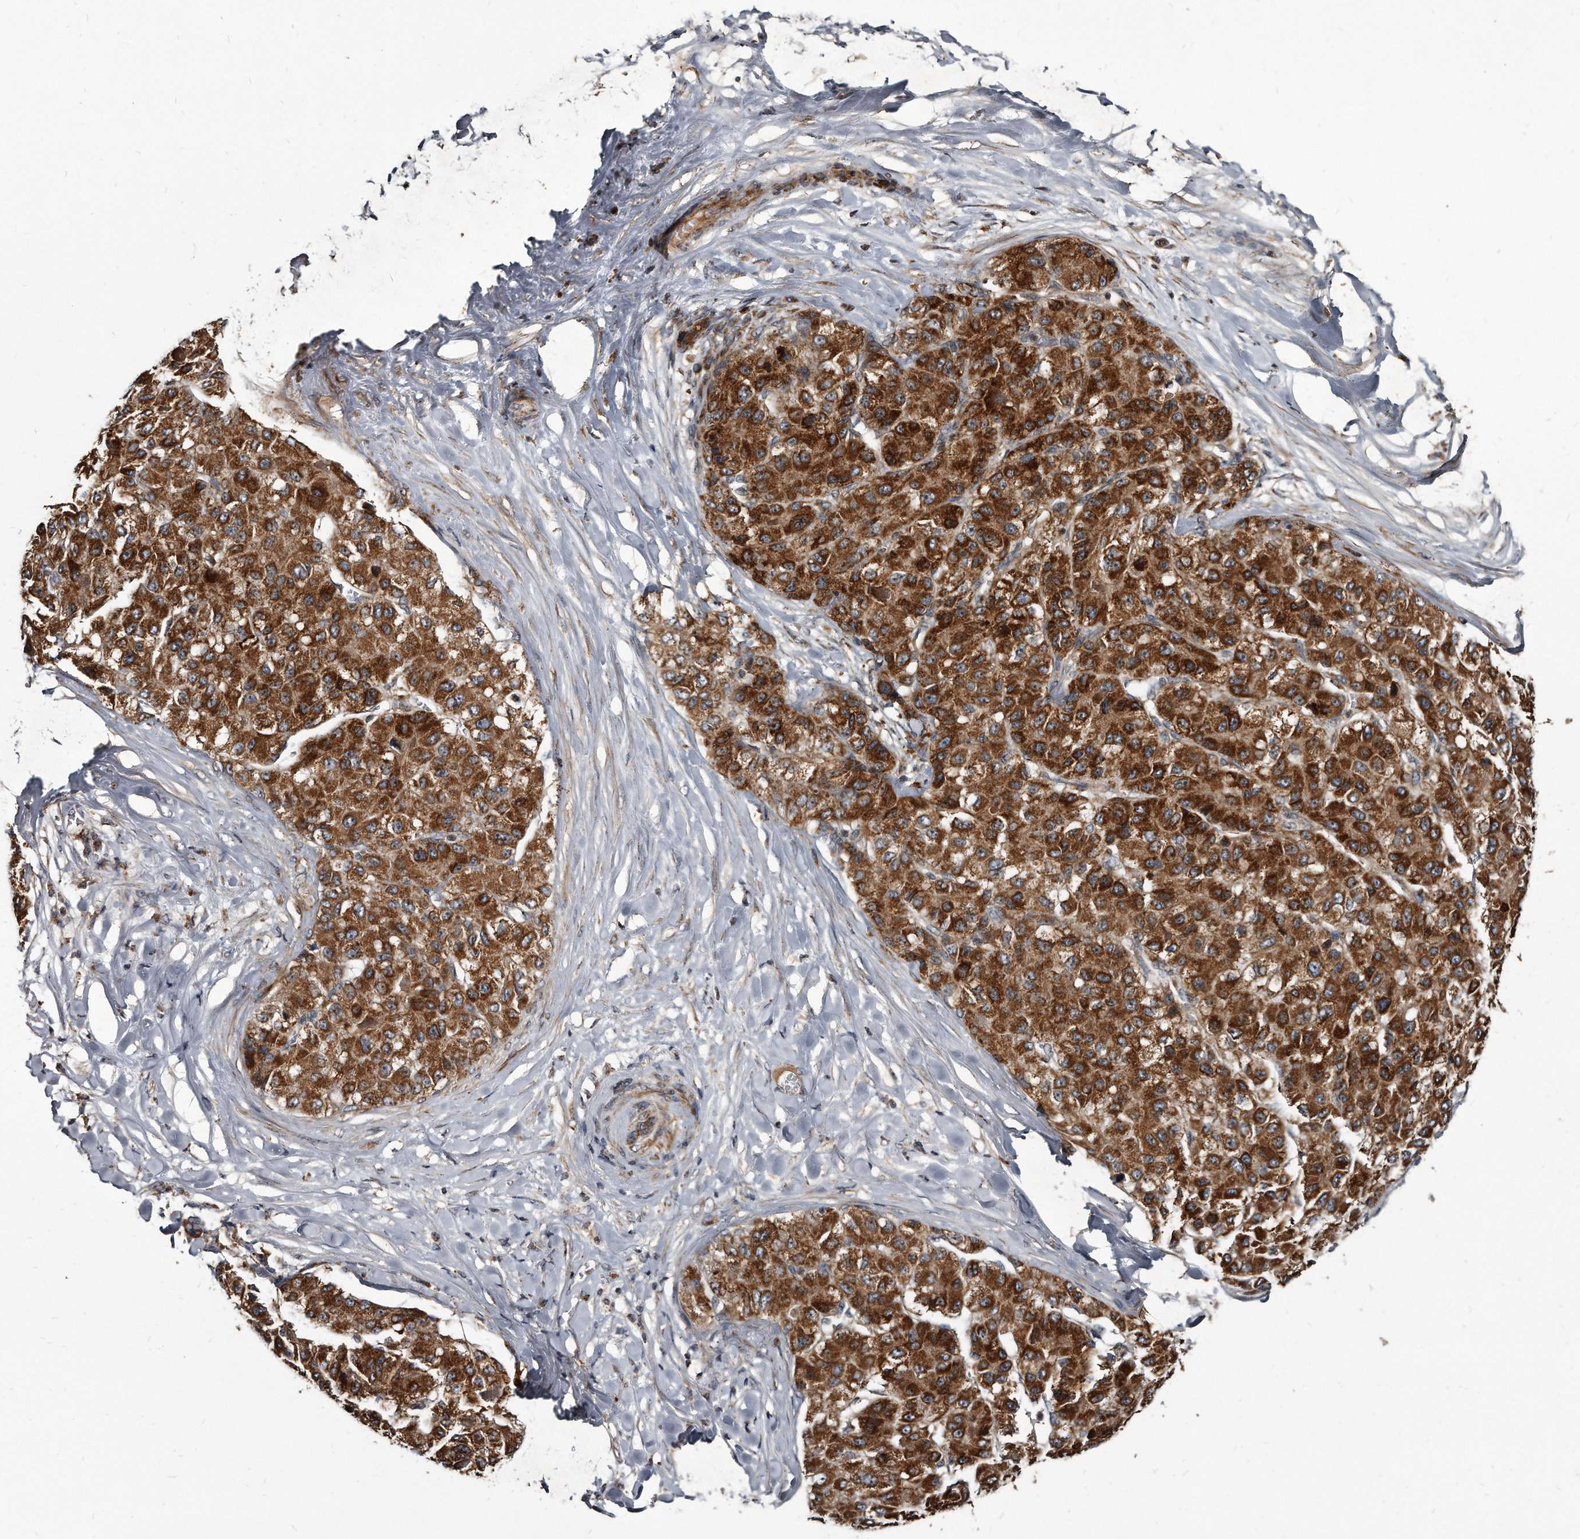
{"staining": {"intensity": "strong", "quantity": ">75%", "location": "cytoplasmic/membranous"}, "tissue": "liver cancer", "cell_type": "Tumor cells", "image_type": "cancer", "snomed": [{"axis": "morphology", "description": "Carcinoma, Hepatocellular, NOS"}, {"axis": "topography", "description": "Liver"}], "caption": "About >75% of tumor cells in hepatocellular carcinoma (liver) reveal strong cytoplasmic/membranous protein expression as visualized by brown immunohistochemical staining.", "gene": "FAM136A", "patient": {"sex": "male", "age": 80}}